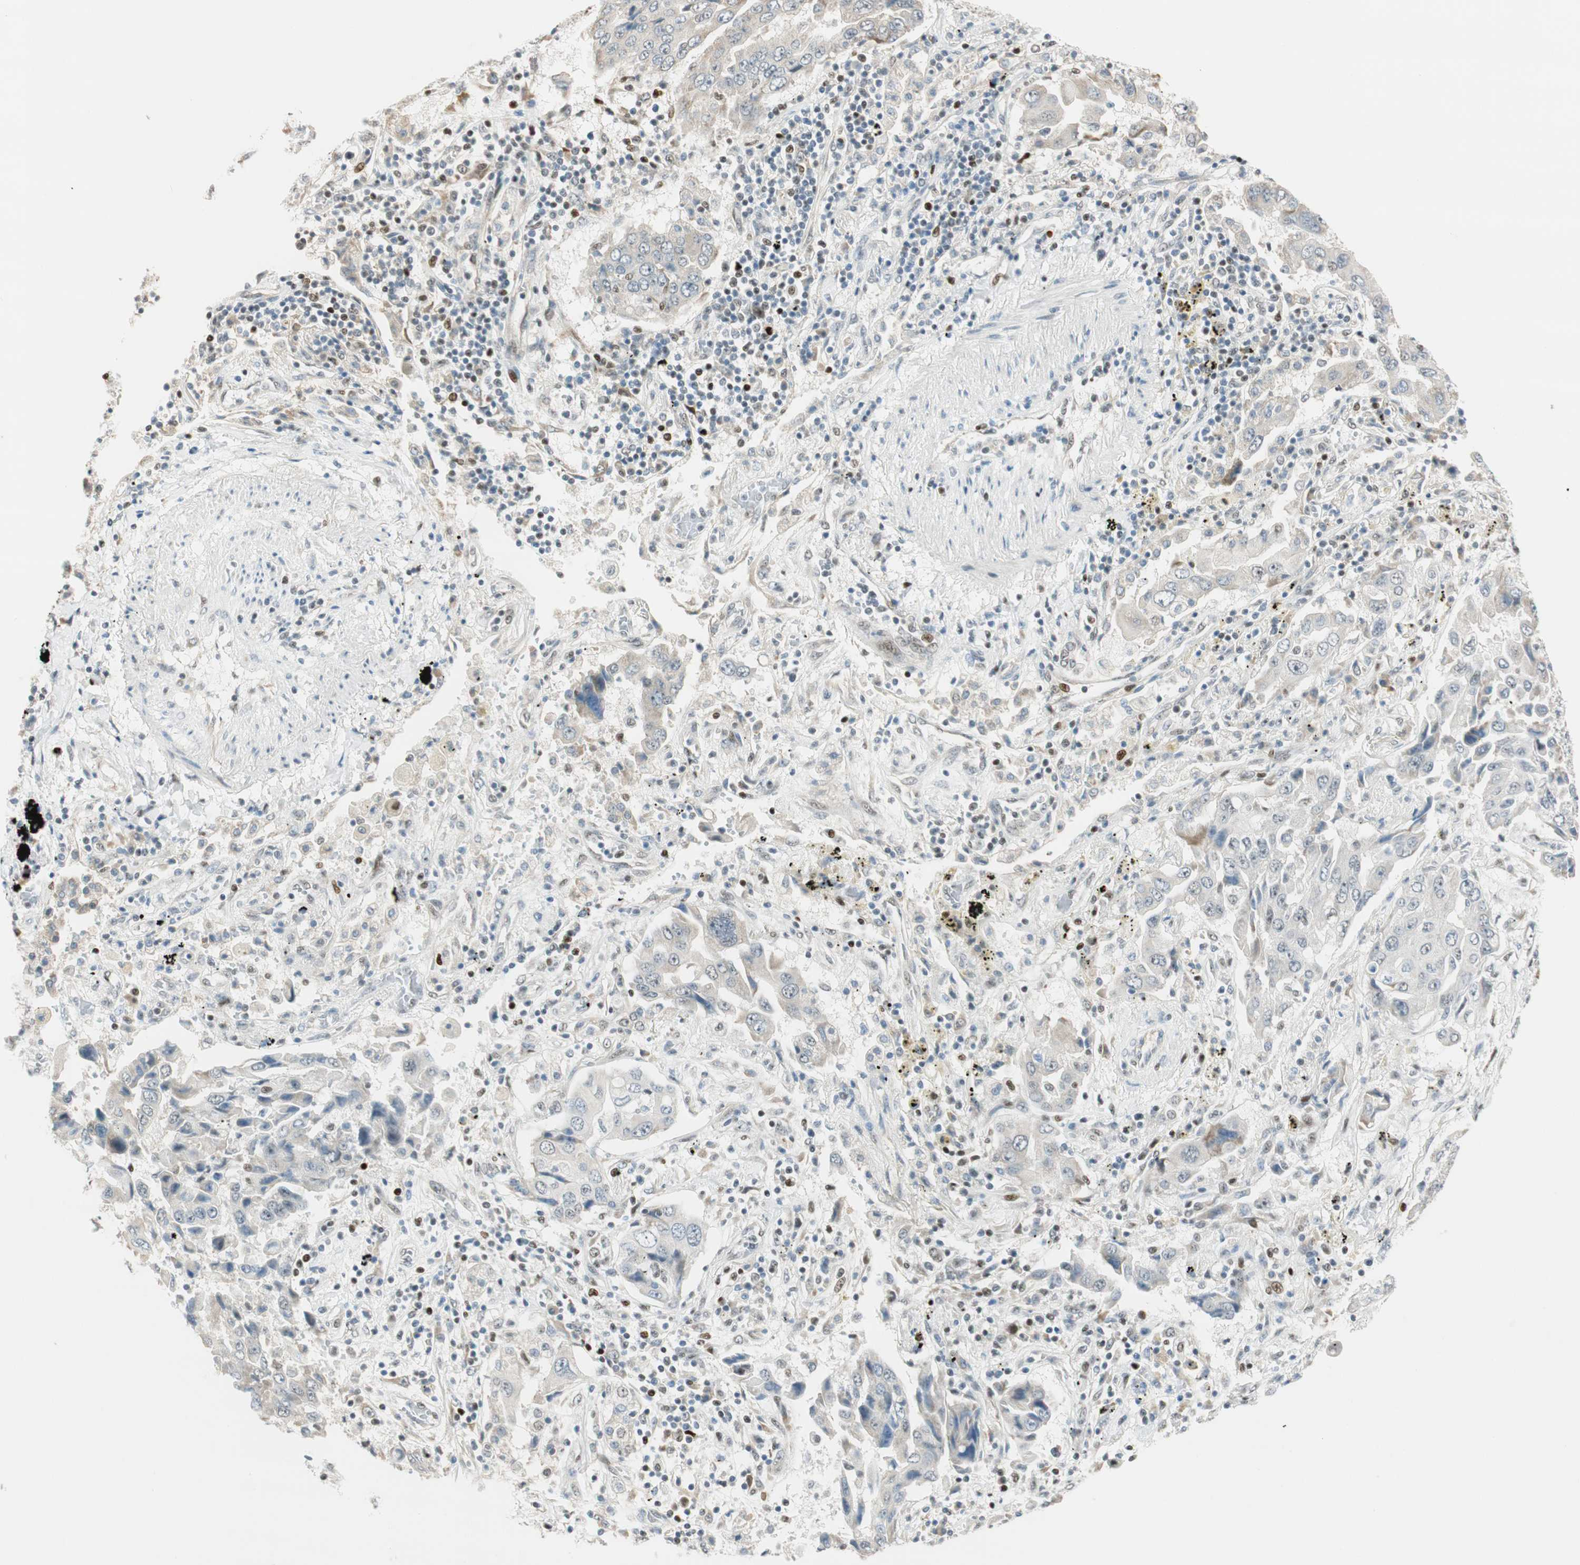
{"staining": {"intensity": "weak", "quantity": "<25%", "location": "cytoplasmic/membranous"}, "tissue": "lung cancer", "cell_type": "Tumor cells", "image_type": "cancer", "snomed": [{"axis": "morphology", "description": "Adenocarcinoma, NOS"}, {"axis": "topography", "description": "Lung"}], "caption": "DAB (3,3'-diaminobenzidine) immunohistochemical staining of human lung cancer (adenocarcinoma) exhibits no significant staining in tumor cells.", "gene": "MSX2", "patient": {"sex": "female", "age": 65}}